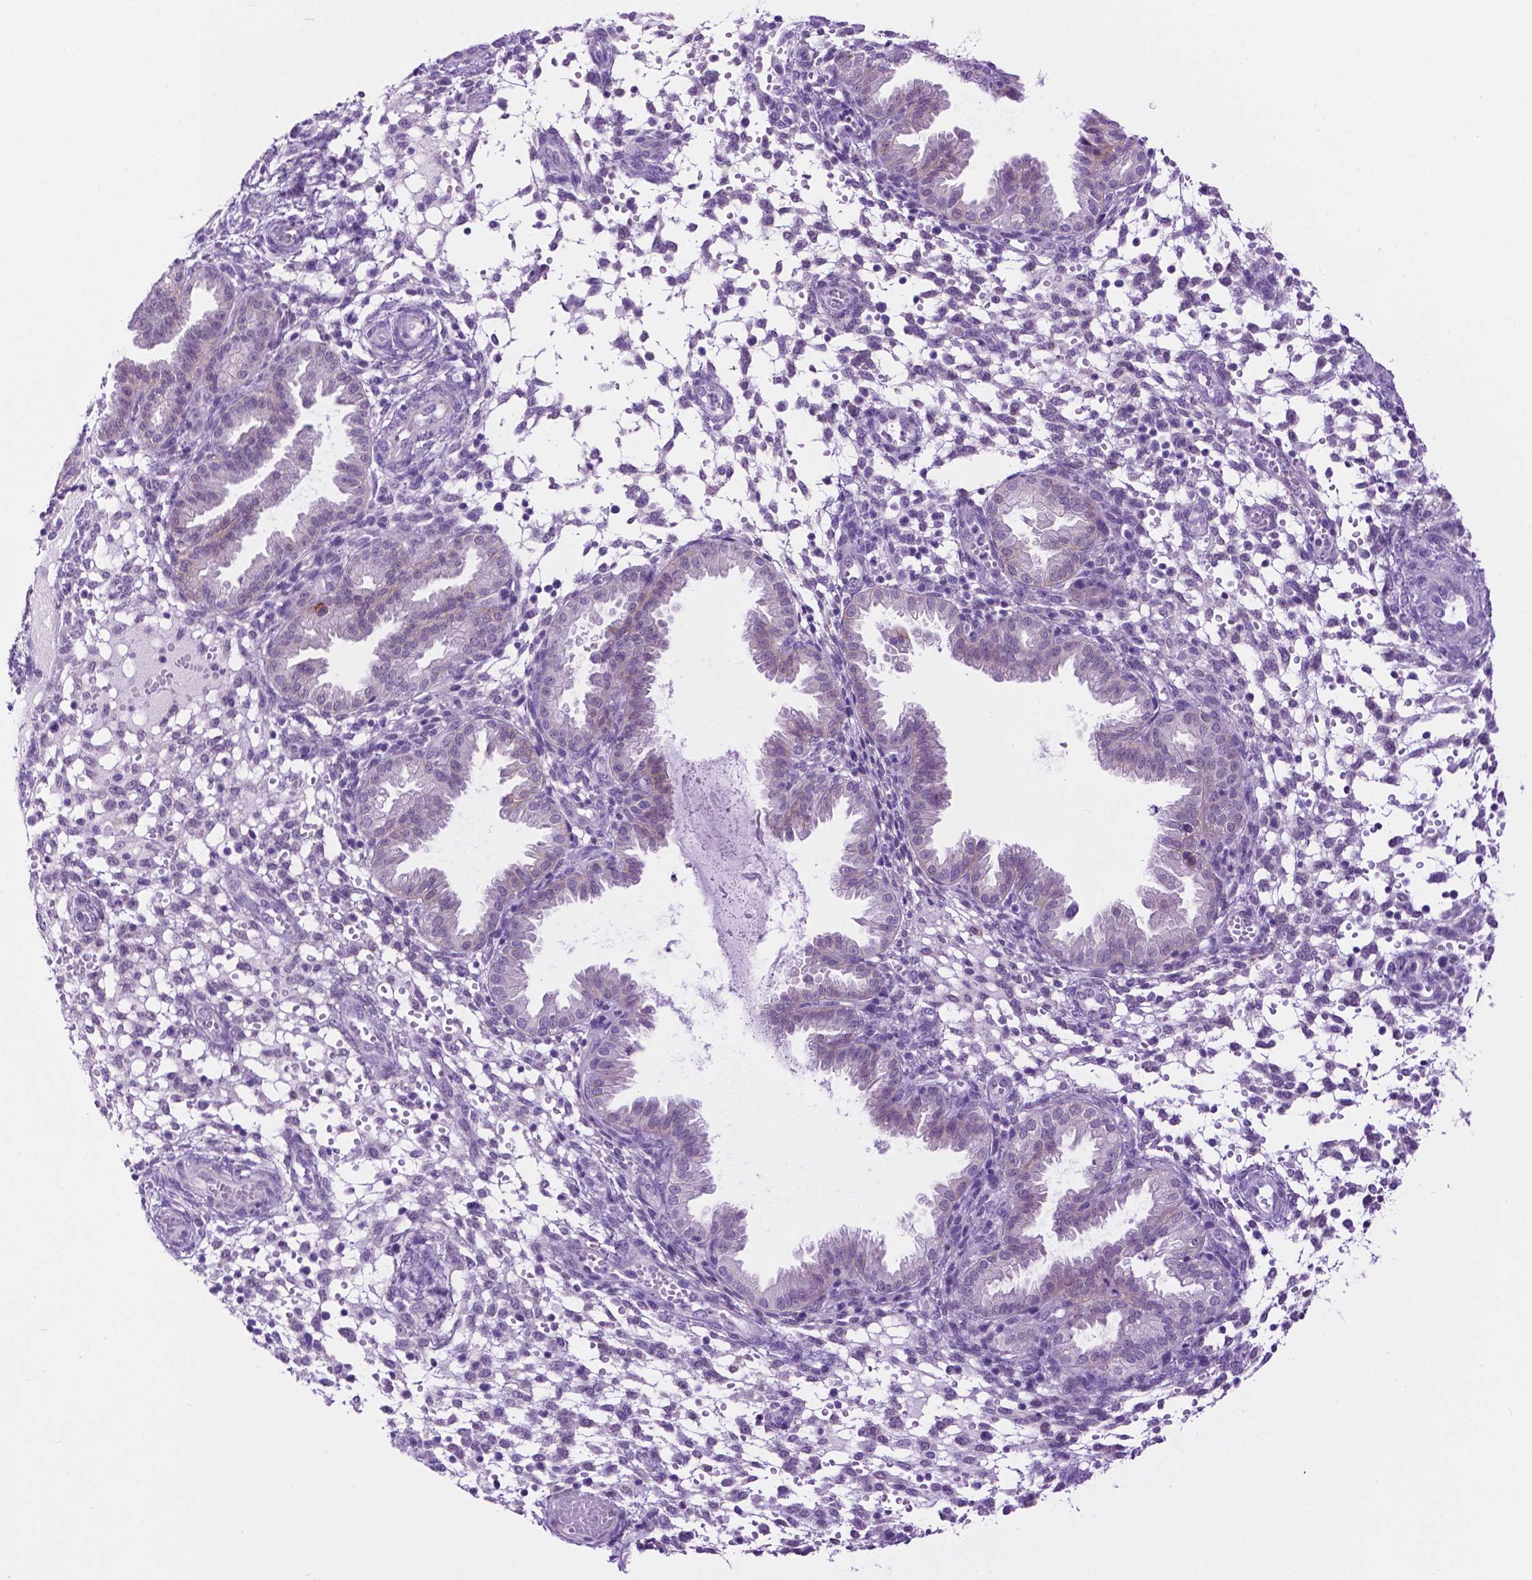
{"staining": {"intensity": "negative", "quantity": "none", "location": "none"}, "tissue": "endometrium", "cell_type": "Cells in endometrial stroma", "image_type": "normal", "snomed": [{"axis": "morphology", "description": "Normal tissue, NOS"}, {"axis": "topography", "description": "Endometrium"}], "caption": "High magnification brightfield microscopy of normal endometrium stained with DAB (brown) and counterstained with hematoxylin (blue): cells in endometrial stroma show no significant expression. Brightfield microscopy of immunohistochemistry stained with DAB (brown) and hematoxylin (blue), captured at high magnification.", "gene": "TACSTD2", "patient": {"sex": "female", "age": 33}}